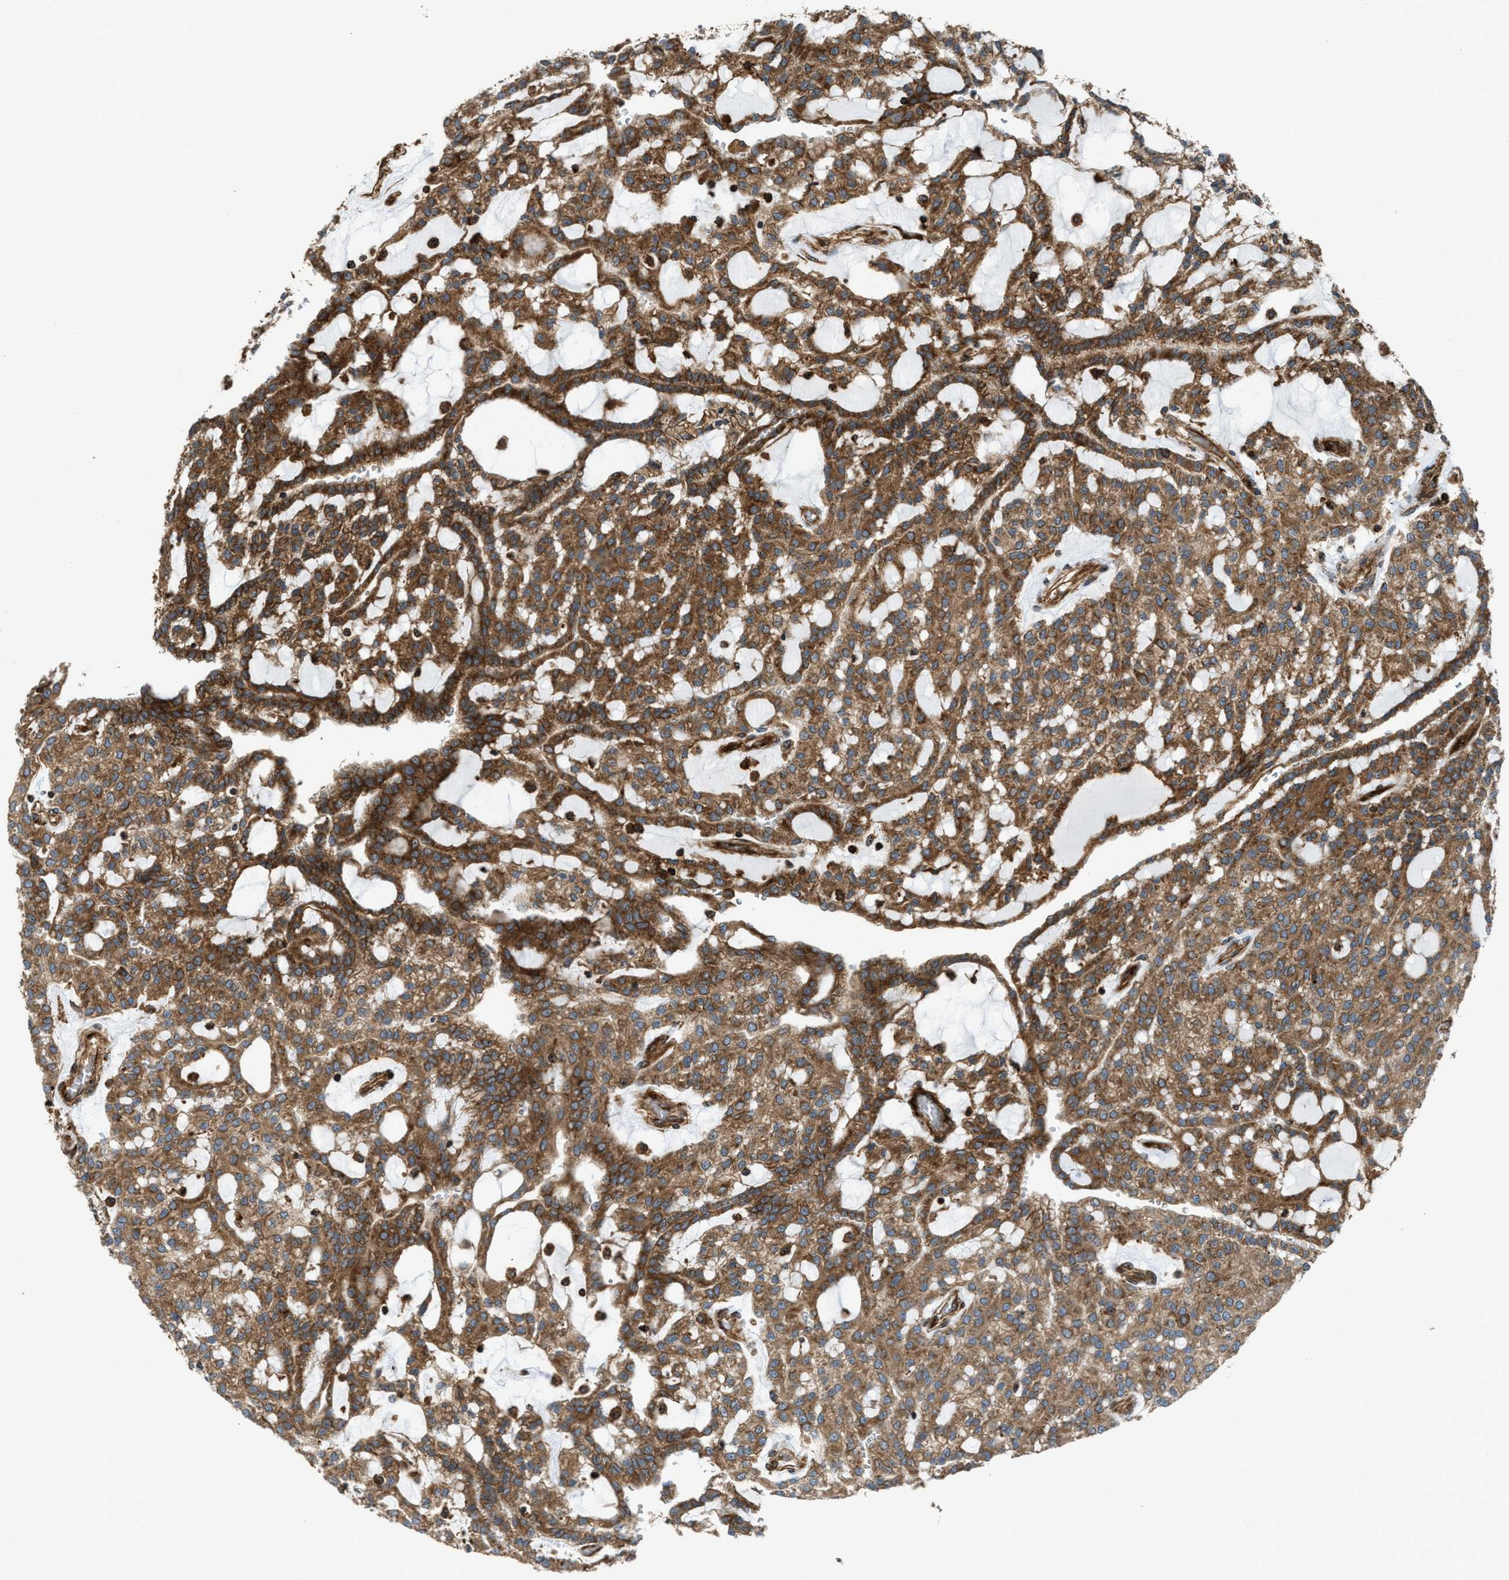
{"staining": {"intensity": "moderate", "quantity": ">75%", "location": "cytoplasmic/membranous"}, "tissue": "renal cancer", "cell_type": "Tumor cells", "image_type": "cancer", "snomed": [{"axis": "morphology", "description": "Adenocarcinoma, NOS"}, {"axis": "topography", "description": "Kidney"}], "caption": "Renal cancer was stained to show a protein in brown. There is medium levels of moderate cytoplasmic/membranous expression in approximately >75% of tumor cells.", "gene": "EGLN1", "patient": {"sex": "male", "age": 63}}